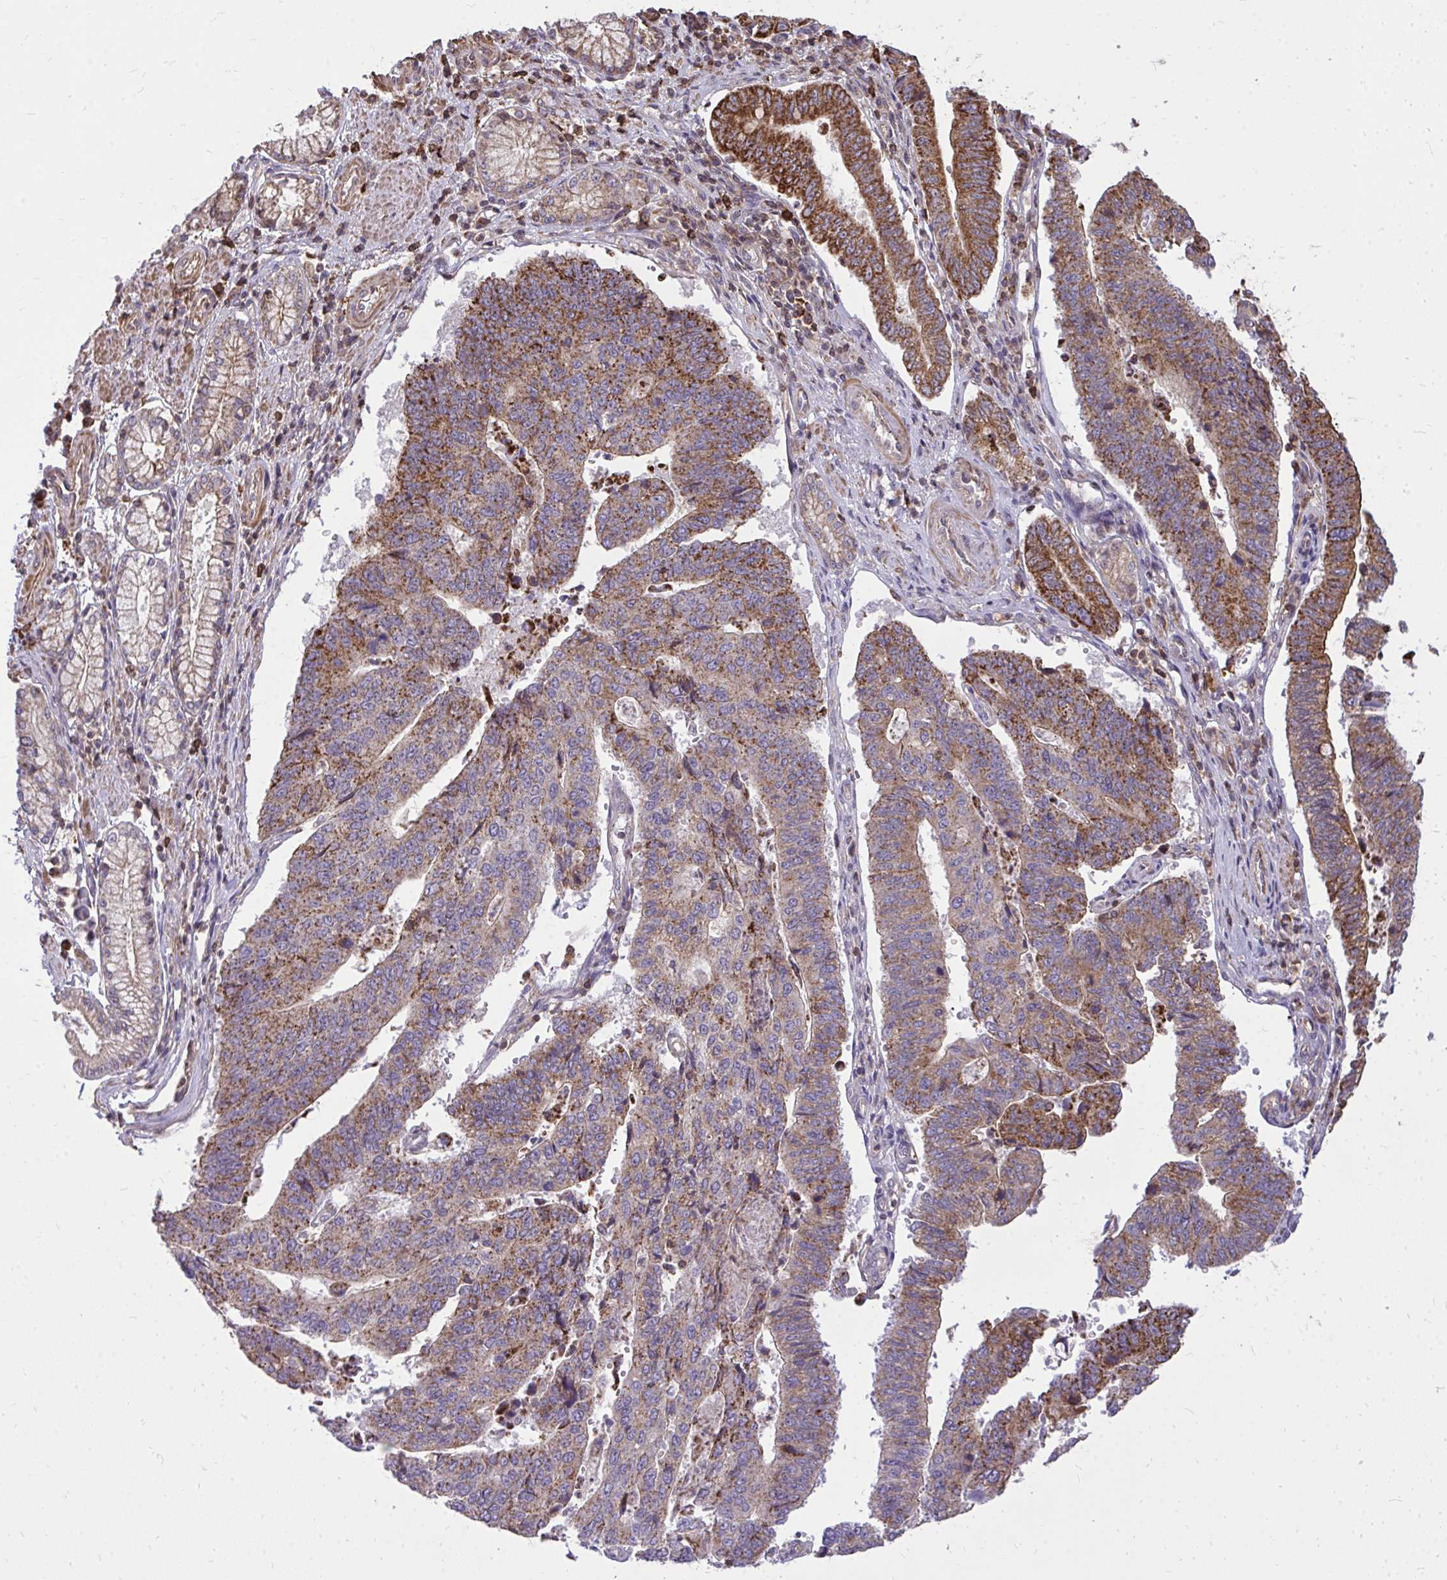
{"staining": {"intensity": "moderate", "quantity": ">75%", "location": "cytoplasmic/membranous"}, "tissue": "stomach cancer", "cell_type": "Tumor cells", "image_type": "cancer", "snomed": [{"axis": "morphology", "description": "Adenocarcinoma, NOS"}, {"axis": "topography", "description": "Stomach"}], "caption": "This histopathology image shows IHC staining of human stomach adenocarcinoma, with medium moderate cytoplasmic/membranous staining in about >75% of tumor cells.", "gene": "SLC7A5", "patient": {"sex": "male", "age": 59}}